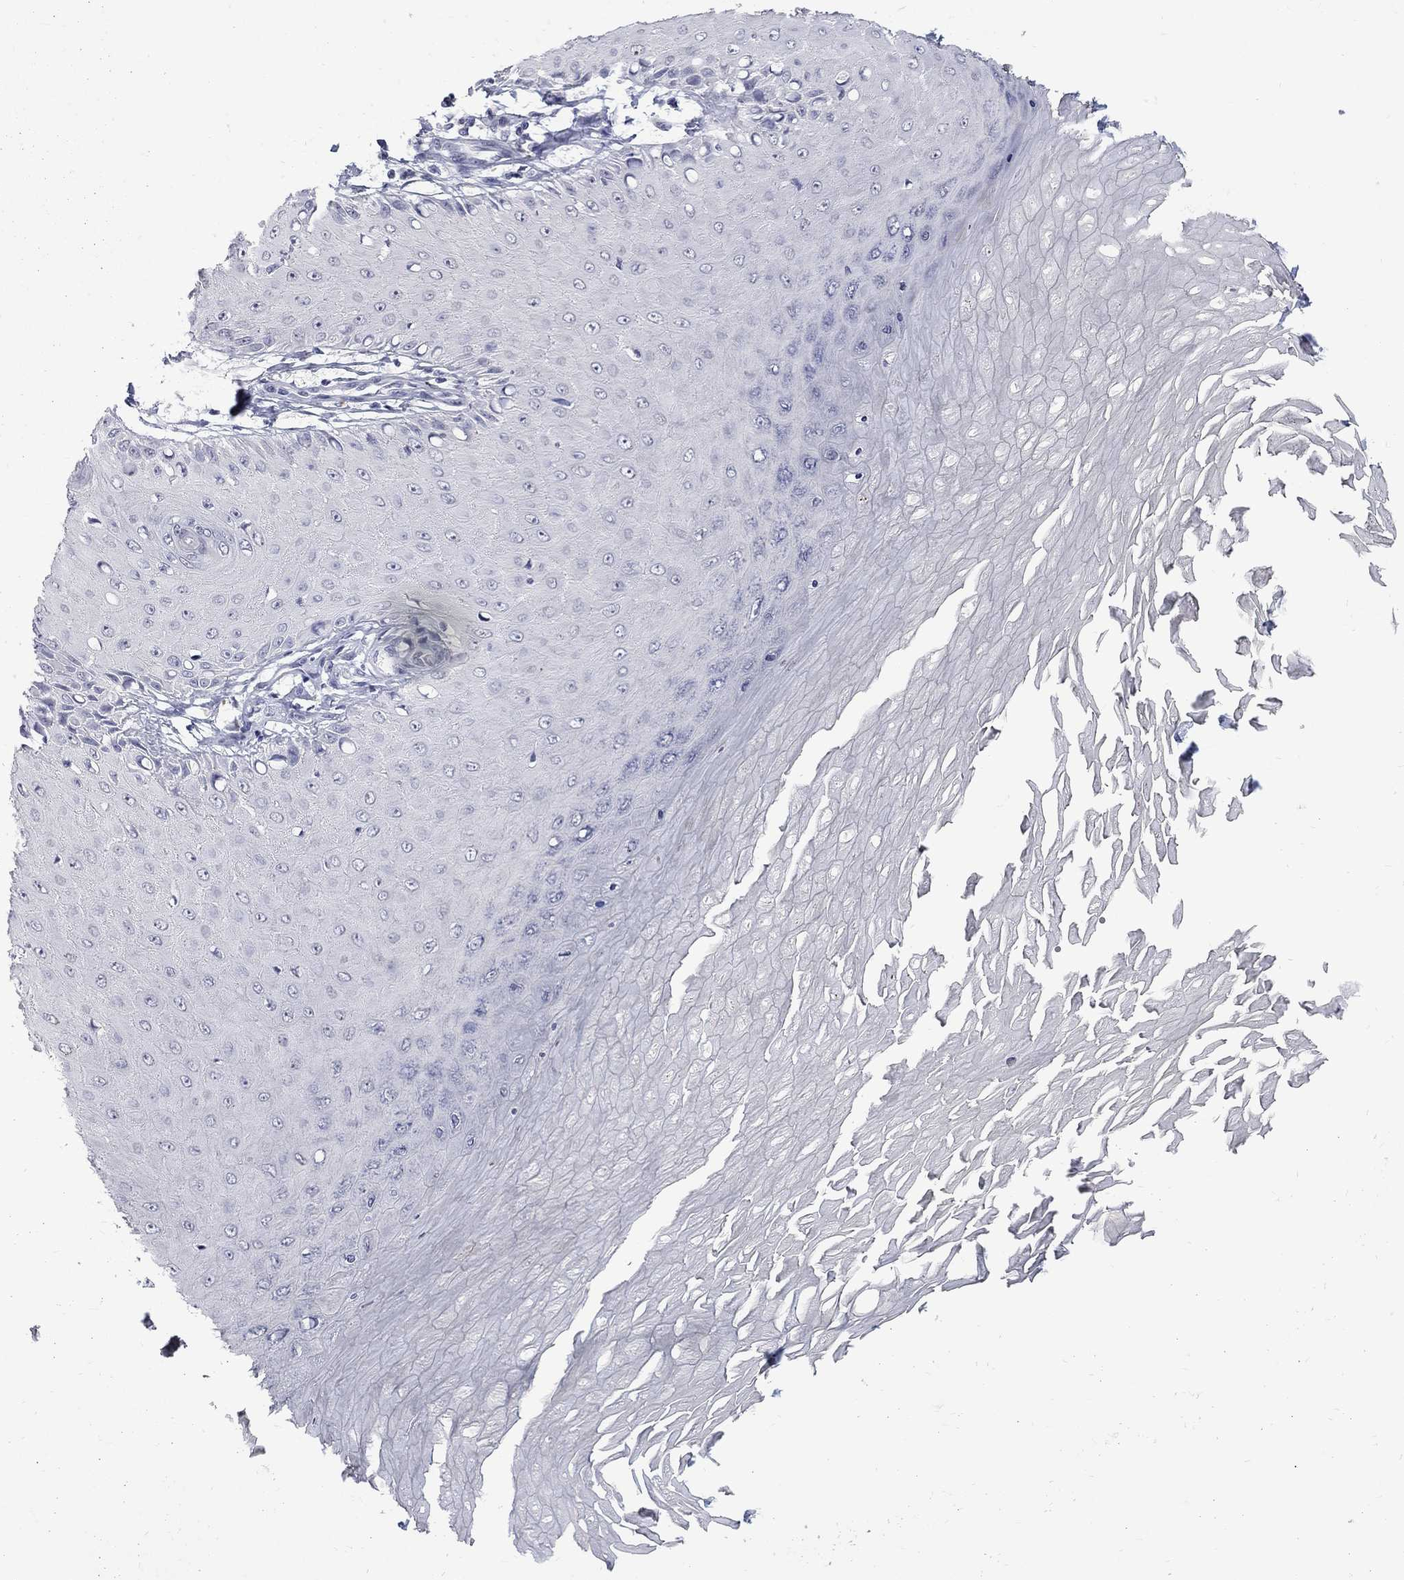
{"staining": {"intensity": "negative", "quantity": "none", "location": "none"}, "tissue": "skin cancer", "cell_type": "Tumor cells", "image_type": "cancer", "snomed": [{"axis": "morphology", "description": "Inflammation, NOS"}, {"axis": "morphology", "description": "Squamous cell carcinoma, NOS"}, {"axis": "topography", "description": "Skin"}], "caption": "Skin cancer was stained to show a protein in brown. There is no significant positivity in tumor cells. (DAB immunohistochemistry with hematoxylin counter stain).", "gene": "CTNND2", "patient": {"sex": "male", "age": 70}}